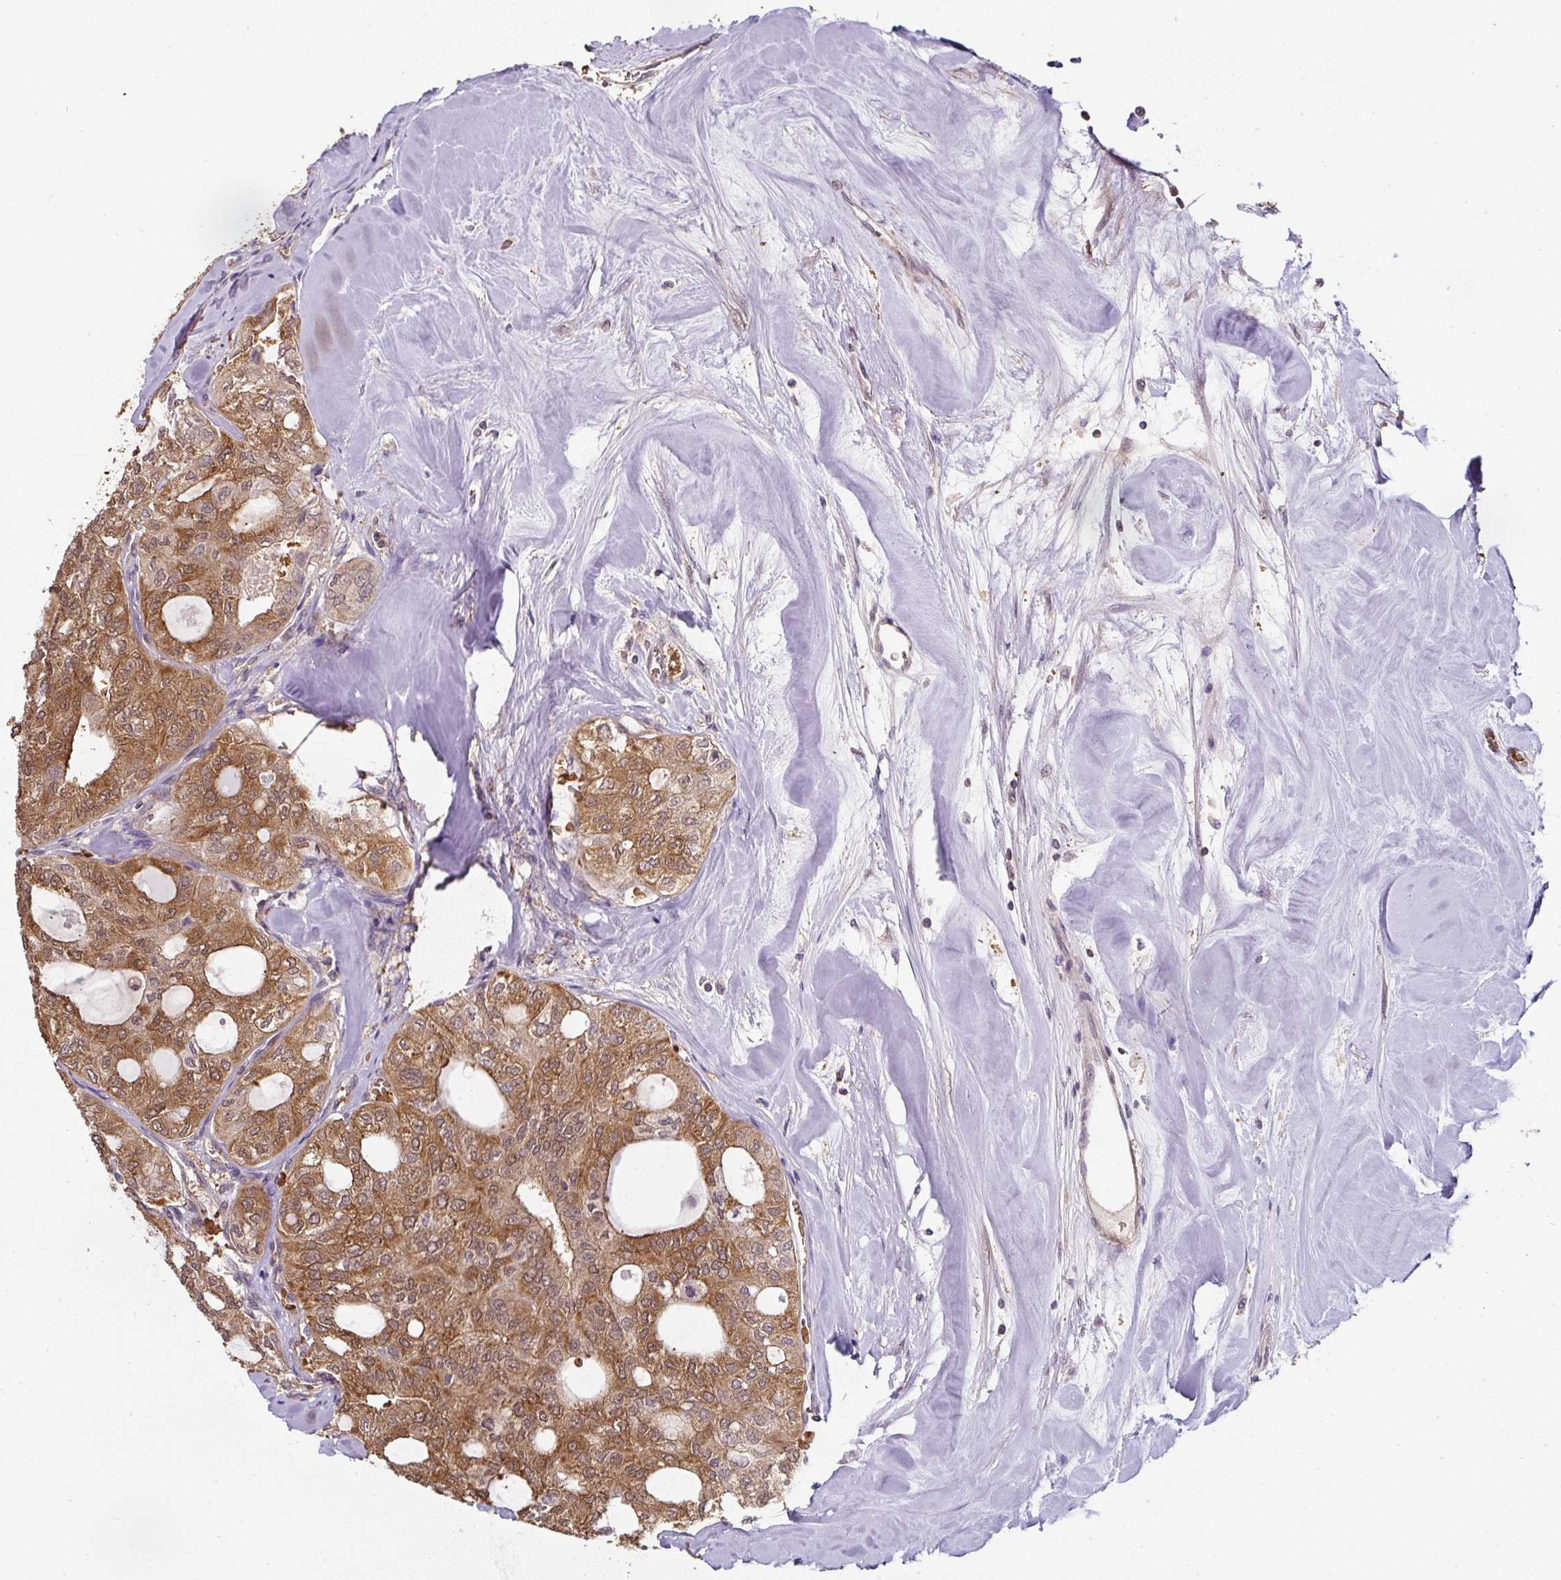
{"staining": {"intensity": "moderate", "quantity": ">75%", "location": "cytoplasmic/membranous"}, "tissue": "thyroid cancer", "cell_type": "Tumor cells", "image_type": "cancer", "snomed": [{"axis": "morphology", "description": "Follicular adenoma carcinoma, NOS"}, {"axis": "topography", "description": "Thyroid gland"}], "caption": "The micrograph demonstrates a brown stain indicating the presence of a protein in the cytoplasmic/membranous of tumor cells in follicular adenoma carcinoma (thyroid).", "gene": "ST13", "patient": {"sex": "male", "age": 75}}